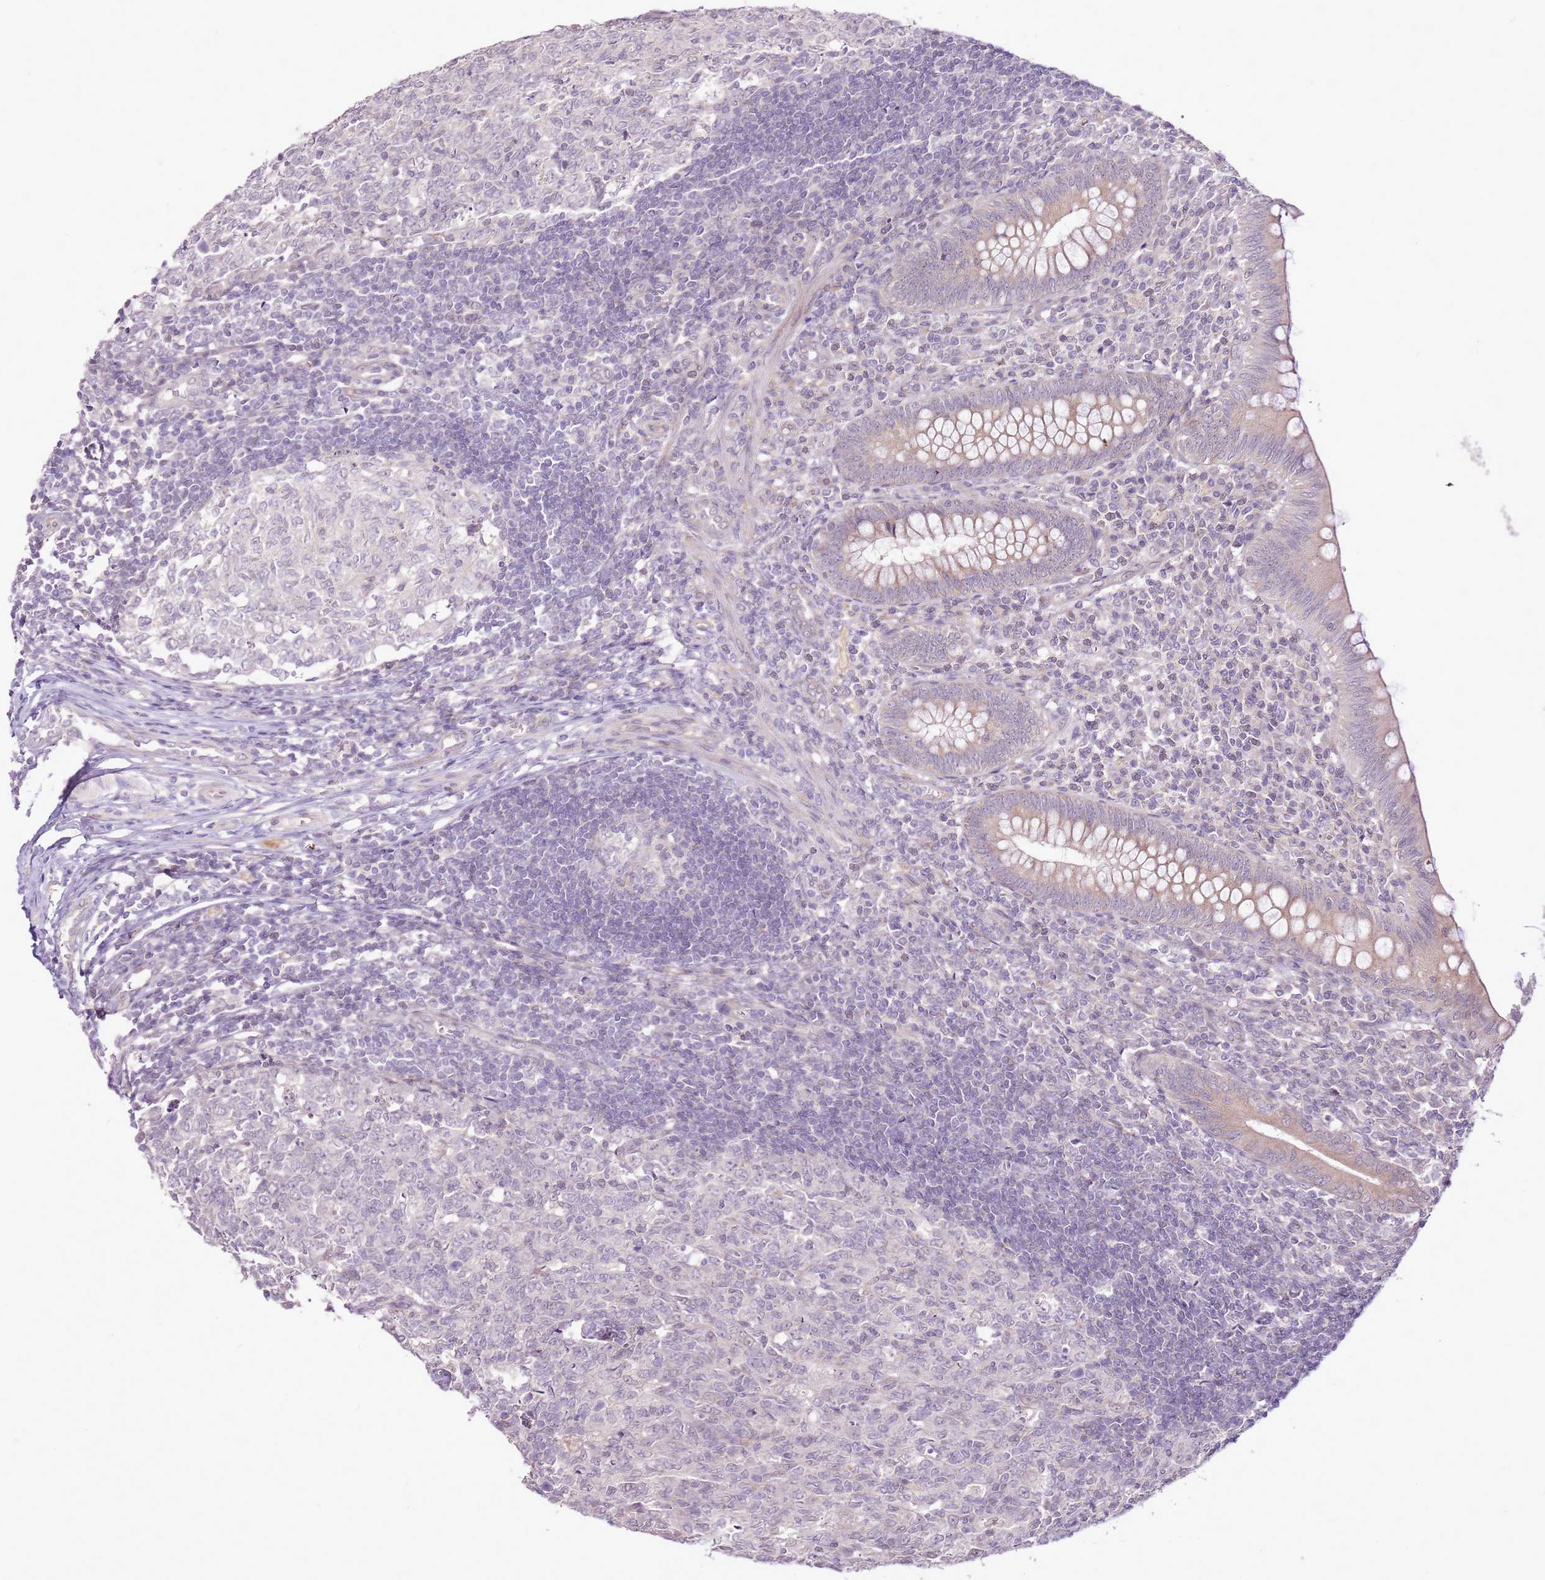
{"staining": {"intensity": "weak", "quantity": "25%-75%", "location": "cytoplasmic/membranous"}, "tissue": "appendix", "cell_type": "Glandular cells", "image_type": "normal", "snomed": [{"axis": "morphology", "description": "Normal tissue, NOS"}, {"axis": "topography", "description": "Appendix"}], "caption": "A brown stain labels weak cytoplasmic/membranous positivity of a protein in glandular cells of unremarkable appendix.", "gene": "UGGT2", "patient": {"sex": "male", "age": 14}}